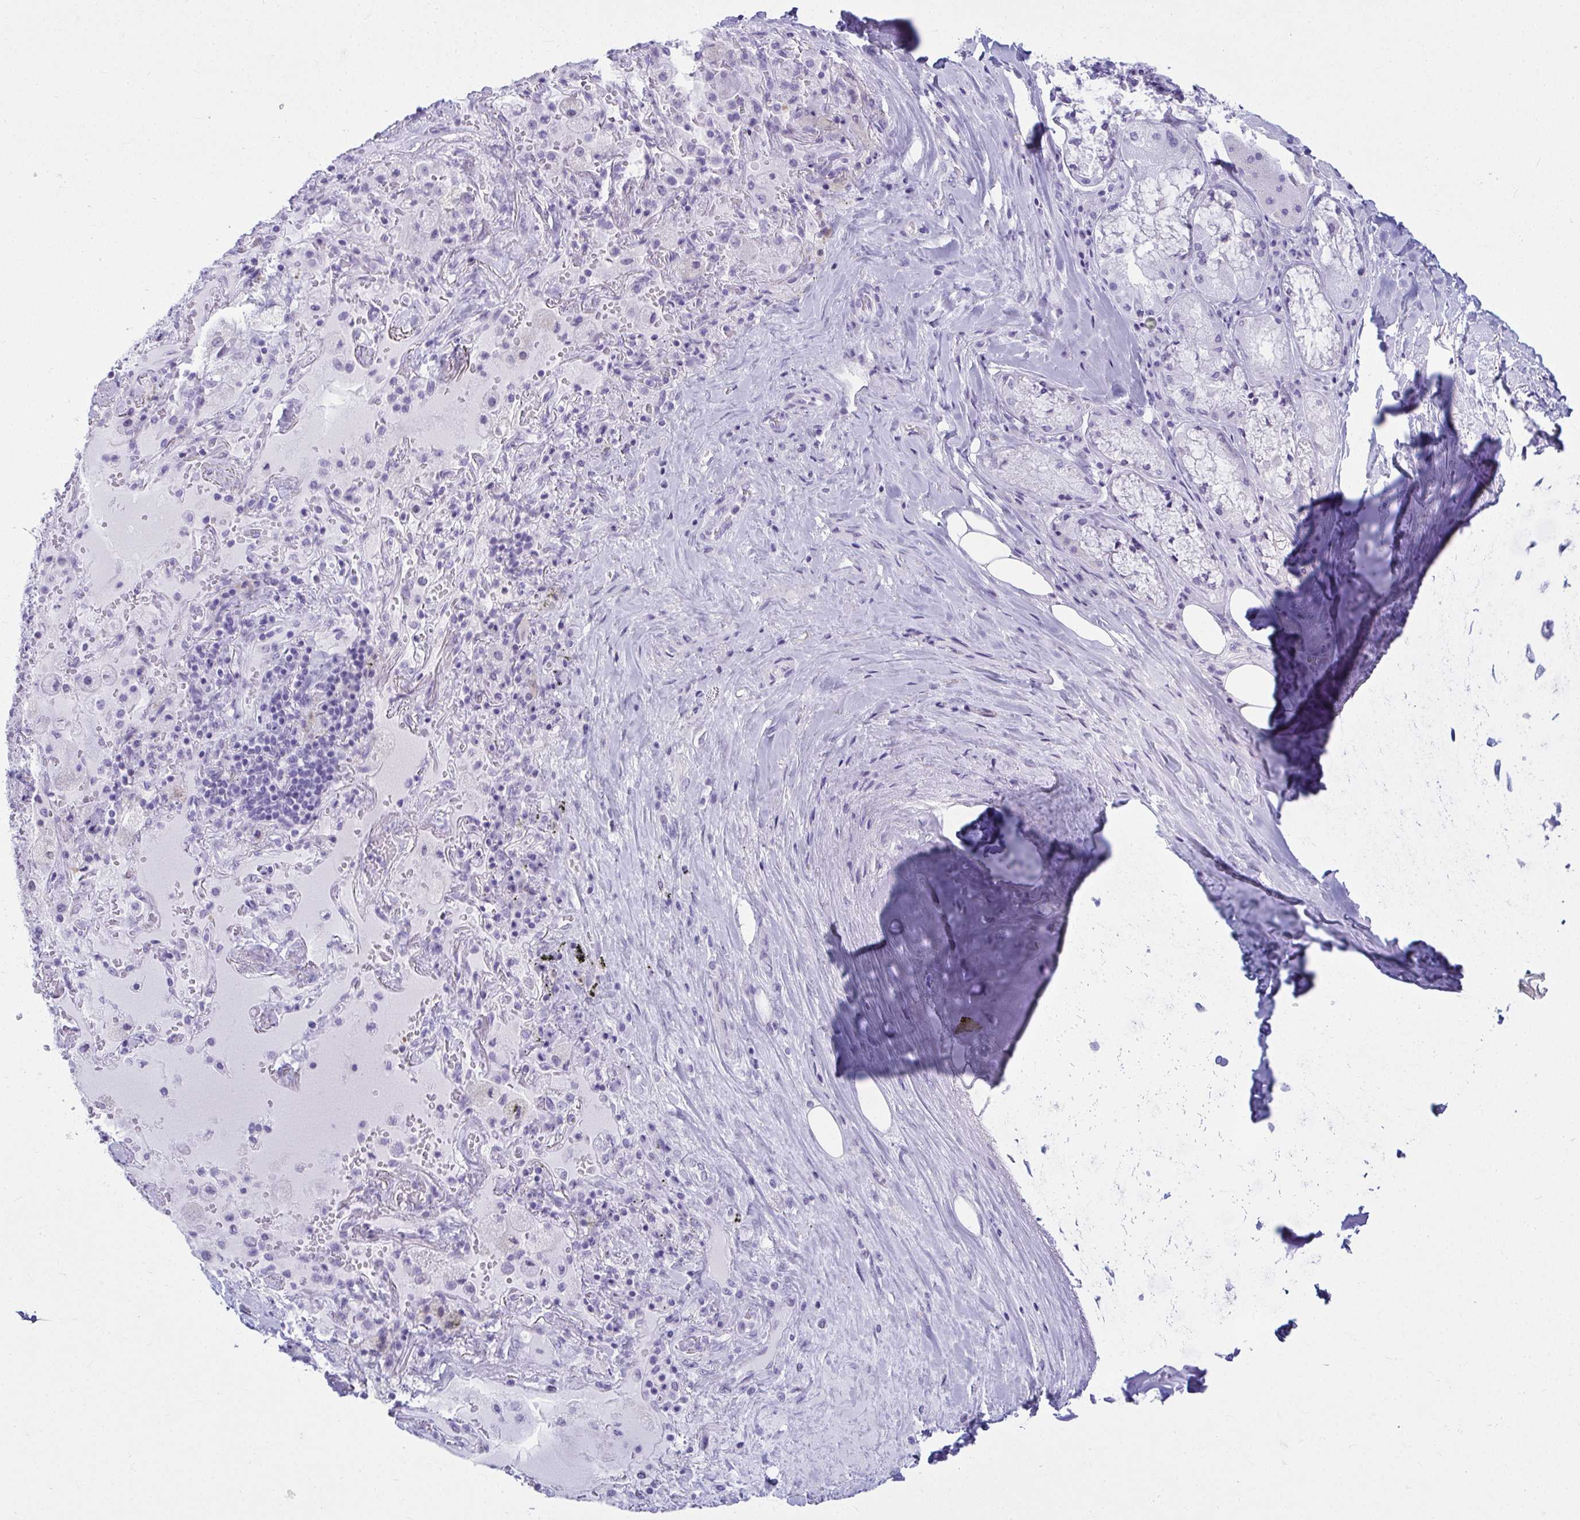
{"staining": {"intensity": "negative", "quantity": "none", "location": "none"}, "tissue": "adipose tissue", "cell_type": "Adipocytes", "image_type": "normal", "snomed": [{"axis": "morphology", "description": "Normal tissue, NOS"}, {"axis": "topography", "description": "Cartilage tissue"}, {"axis": "topography", "description": "Bronchus"}], "caption": "The image displays no staining of adipocytes in benign adipose tissue. (DAB immunohistochemistry visualized using brightfield microscopy, high magnification).", "gene": "CLGN", "patient": {"sex": "male", "age": 64}}